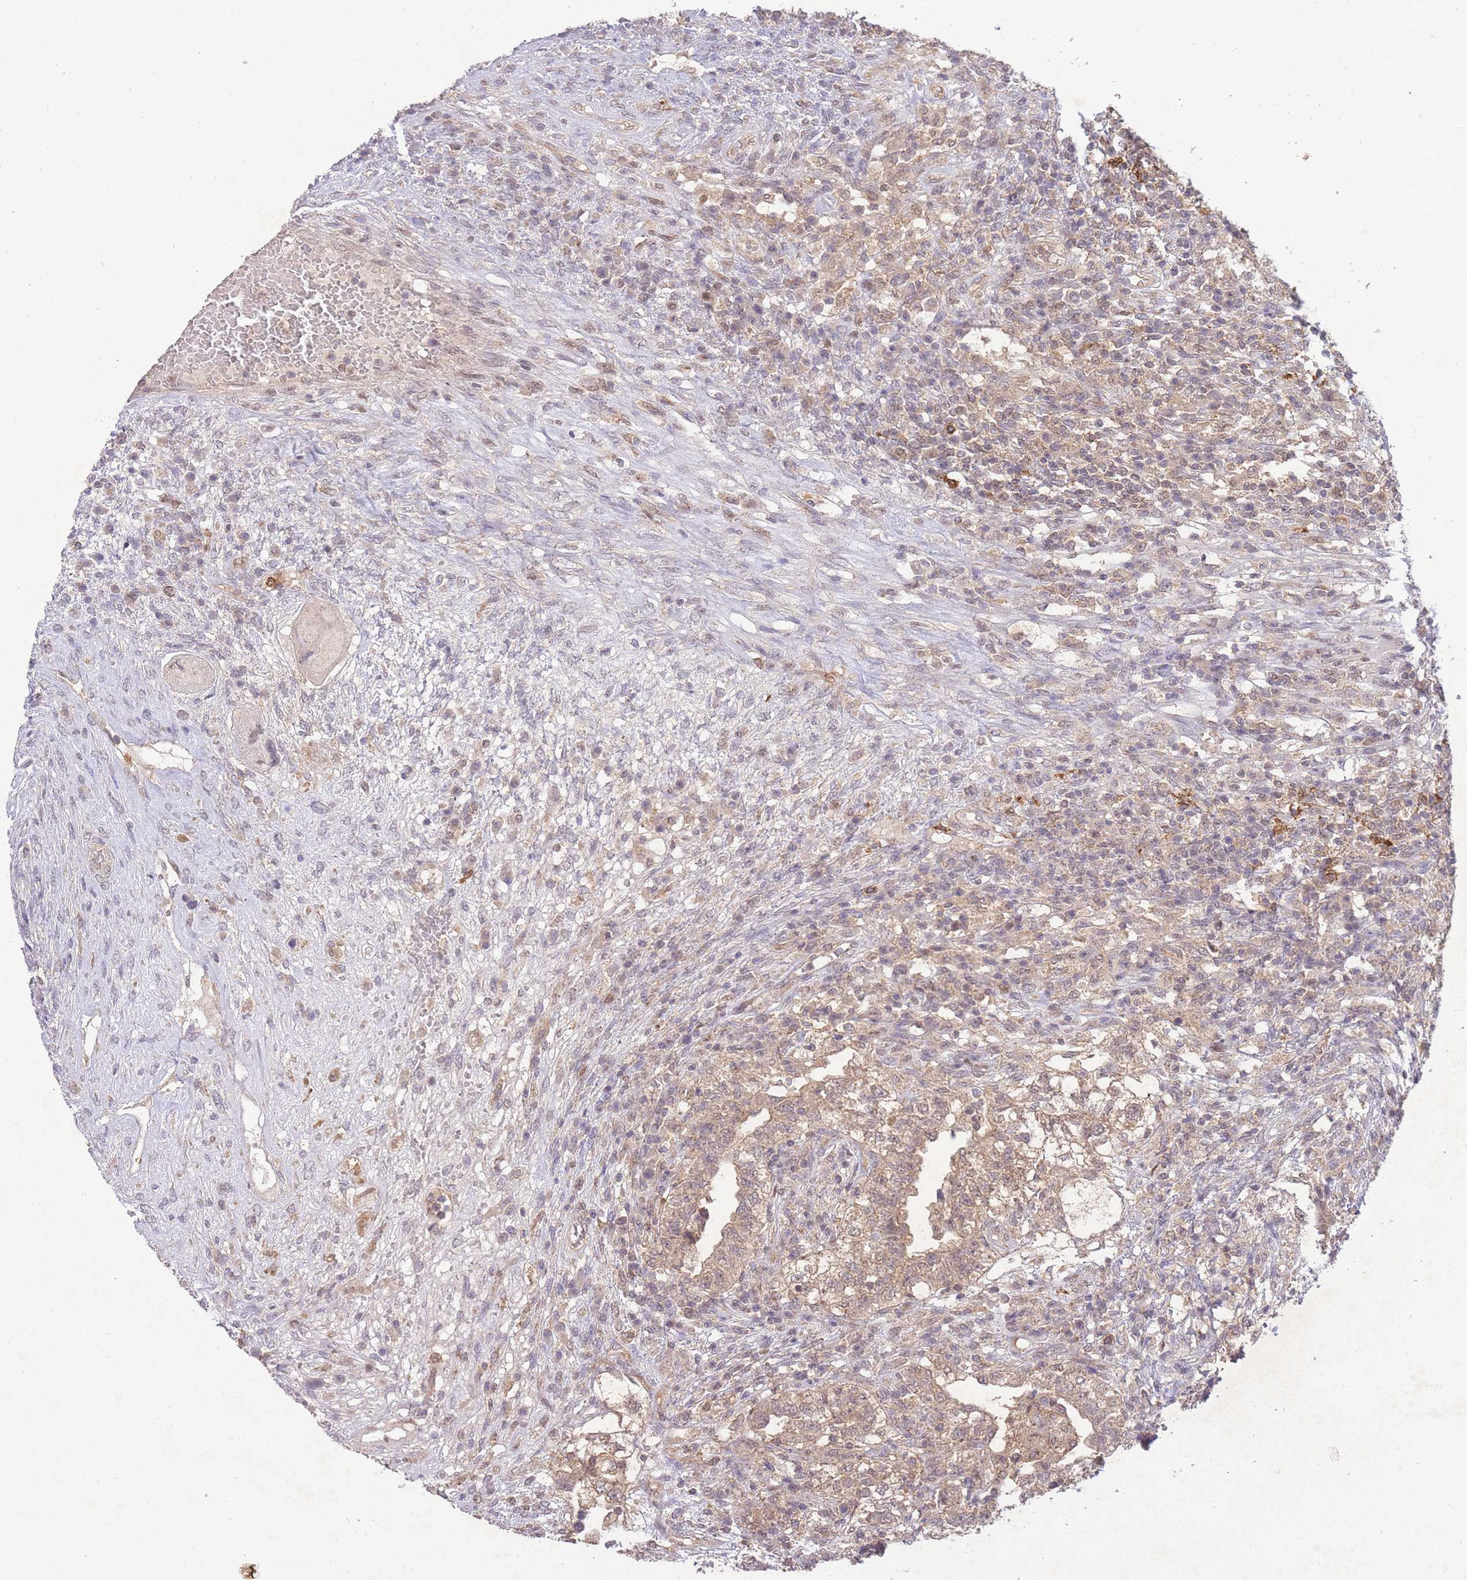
{"staining": {"intensity": "moderate", "quantity": ">75%", "location": "cytoplasmic/membranous,nuclear"}, "tissue": "testis cancer", "cell_type": "Tumor cells", "image_type": "cancer", "snomed": [{"axis": "morphology", "description": "Carcinoma, Embryonal, NOS"}, {"axis": "topography", "description": "Testis"}], "caption": "Immunohistochemistry (IHC) of human embryonal carcinoma (testis) shows medium levels of moderate cytoplasmic/membranous and nuclear positivity in approximately >75% of tumor cells.", "gene": "RNF144B", "patient": {"sex": "male", "age": 26}}